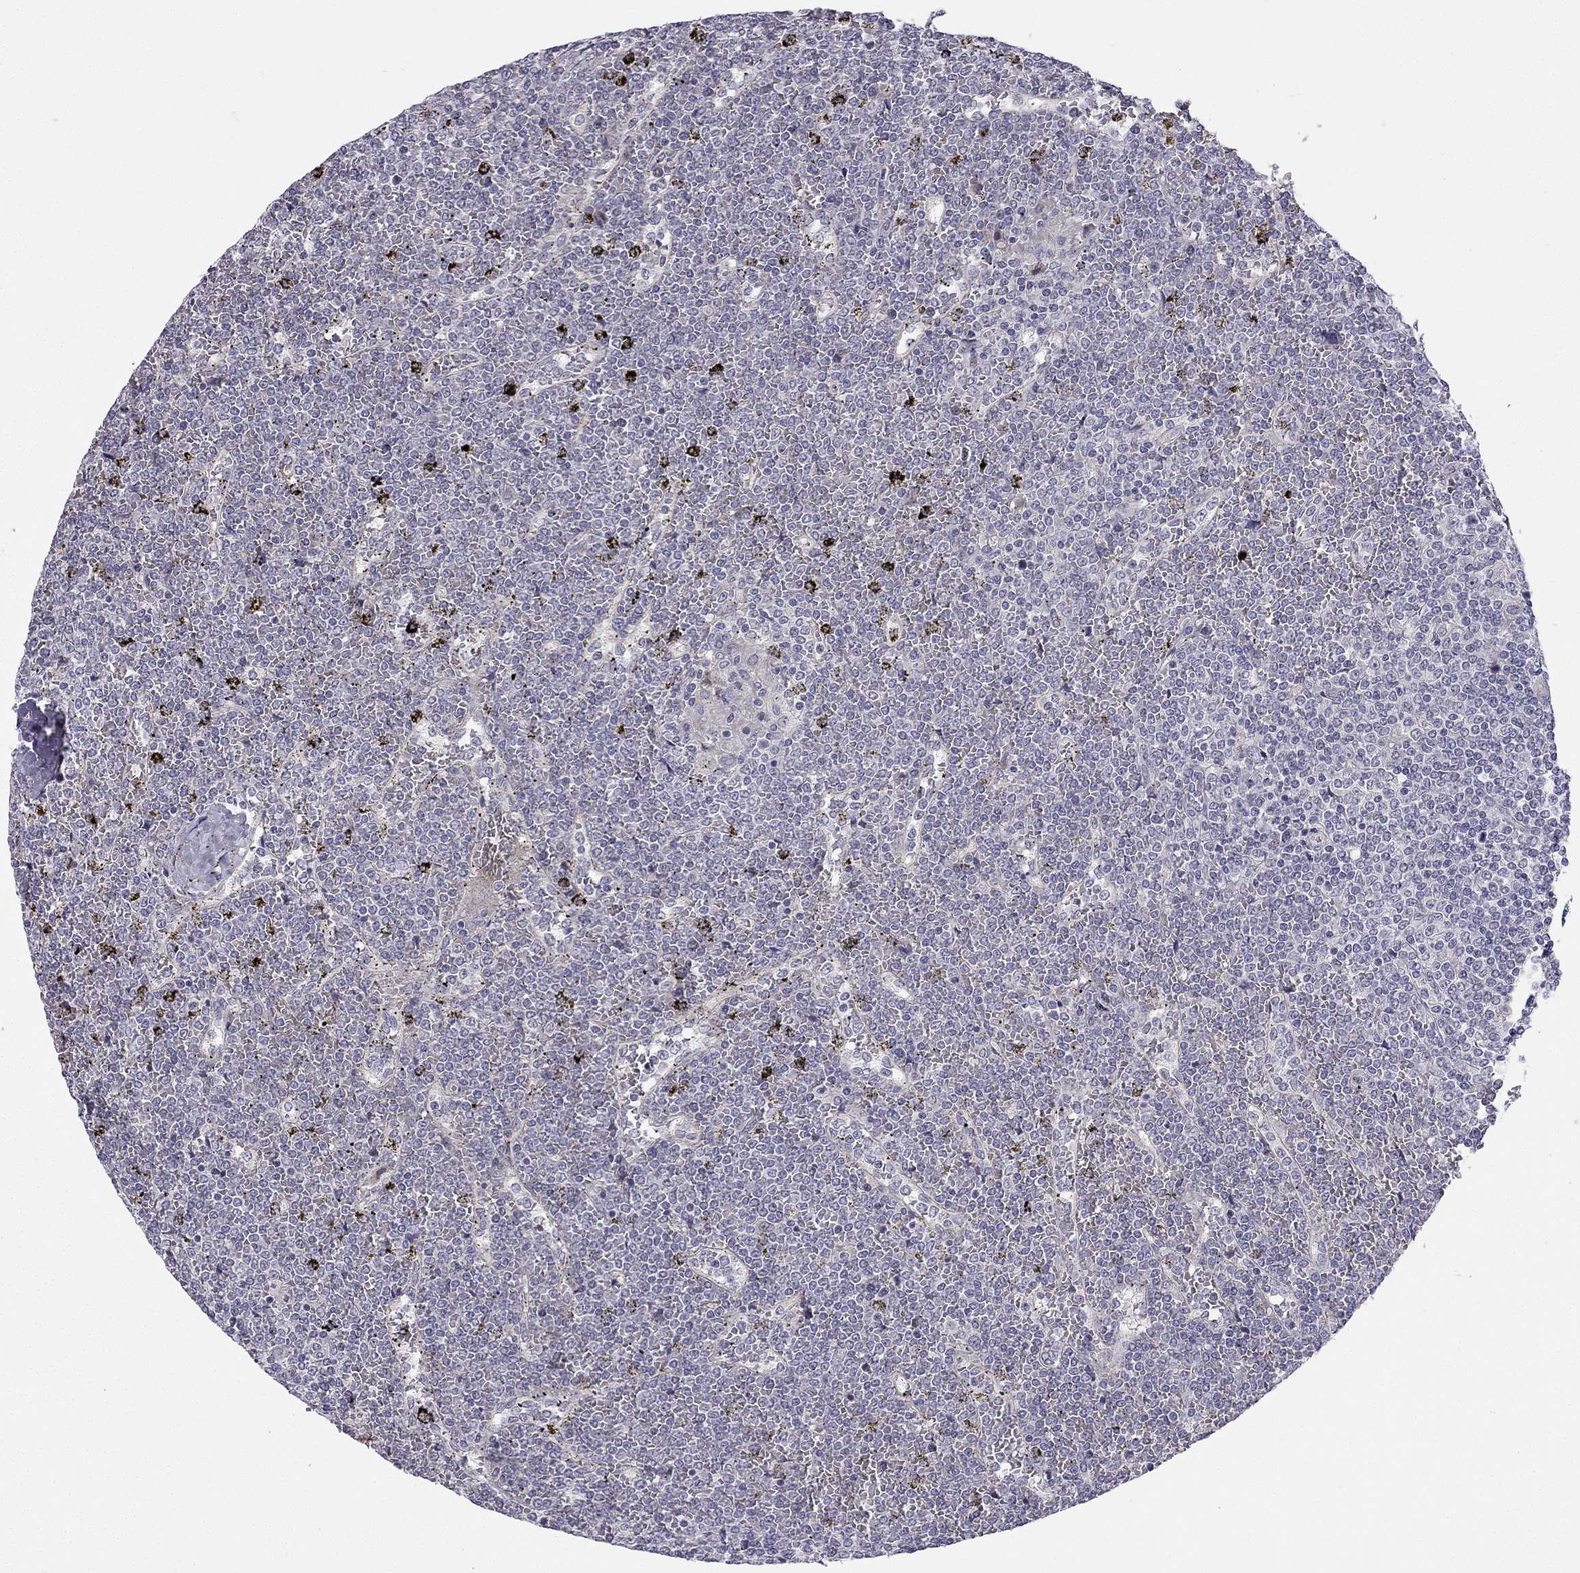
{"staining": {"intensity": "negative", "quantity": "none", "location": "none"}, "tissue": "lymphoma", "cell_type": "Tumor cells", "image_type": "cancer", "snomed": [{"axis": "morphology", "description": "Malignant lymphoma, non-Hodgkin's type, Low grade"}, {"axis": "topography", "description": "Spleen"}], "caption": "Lymphoma stained for a protein using IHC demonstrates no staining tumor cells.", "gene": "CHST8", "patient": {"sex": "female", "age": 19}}